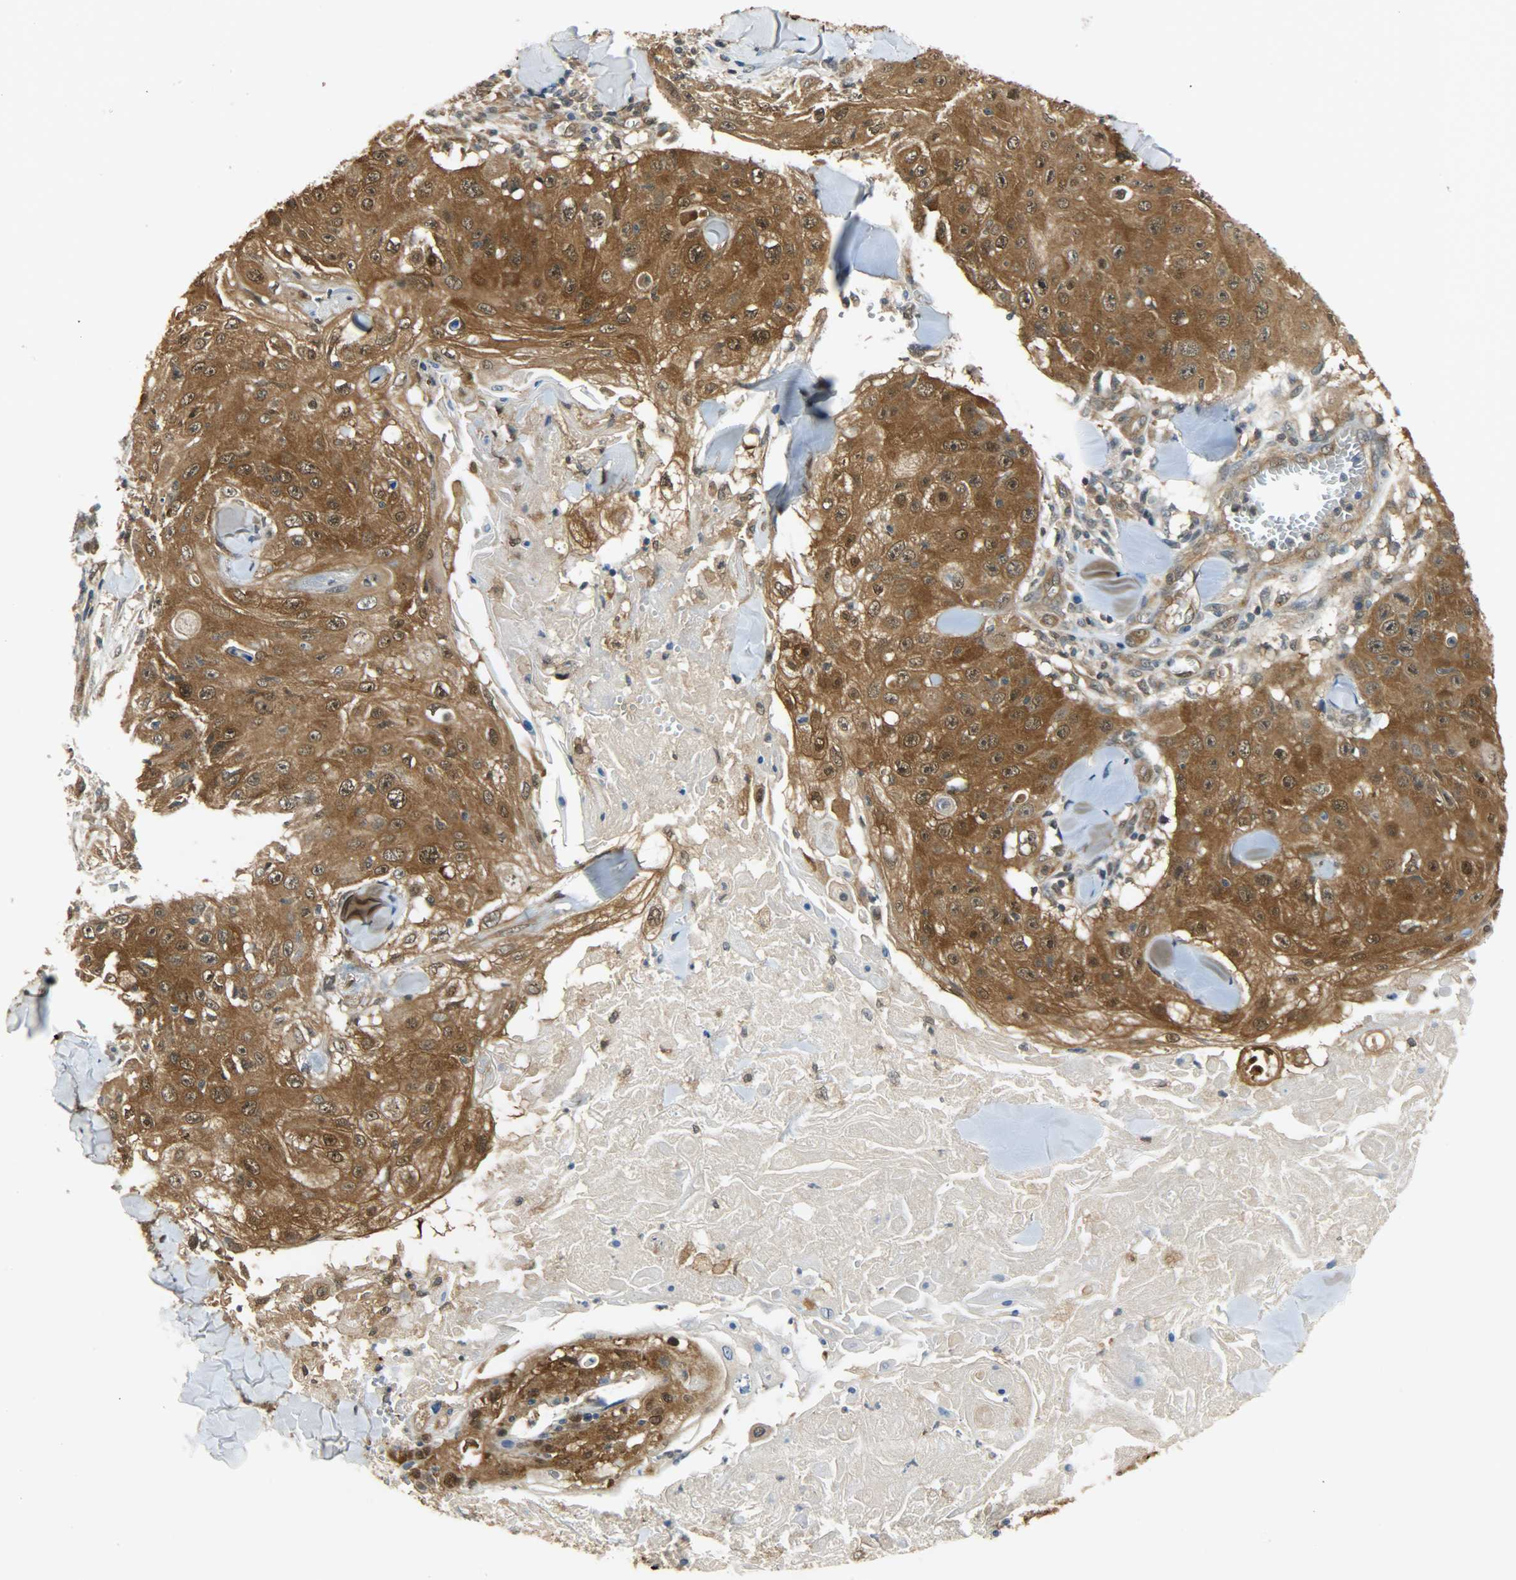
{"staining": {"intensity": "strong", "quantity": ">75%", "location": "cytoplasmic/membranous,nuclear"}, "tissue": "skin cancer", "cell_type": "Tumor cells", "image_type": "cancer", "snomed": [{"axis": "morphology", "description": "Squamous cell carcinoma, NOS"}, {"axis": "topography", "description": "Skin"}], "caption": "A histopathology image of human skin cancer (squamous cell carcinoma) stained for a protein displays strong cytoplasmic/membranous and nuclear brown staining in tumor cells.", "gene": "EIF4EBP1", "patient": {"sex": "male", "age": 86}}